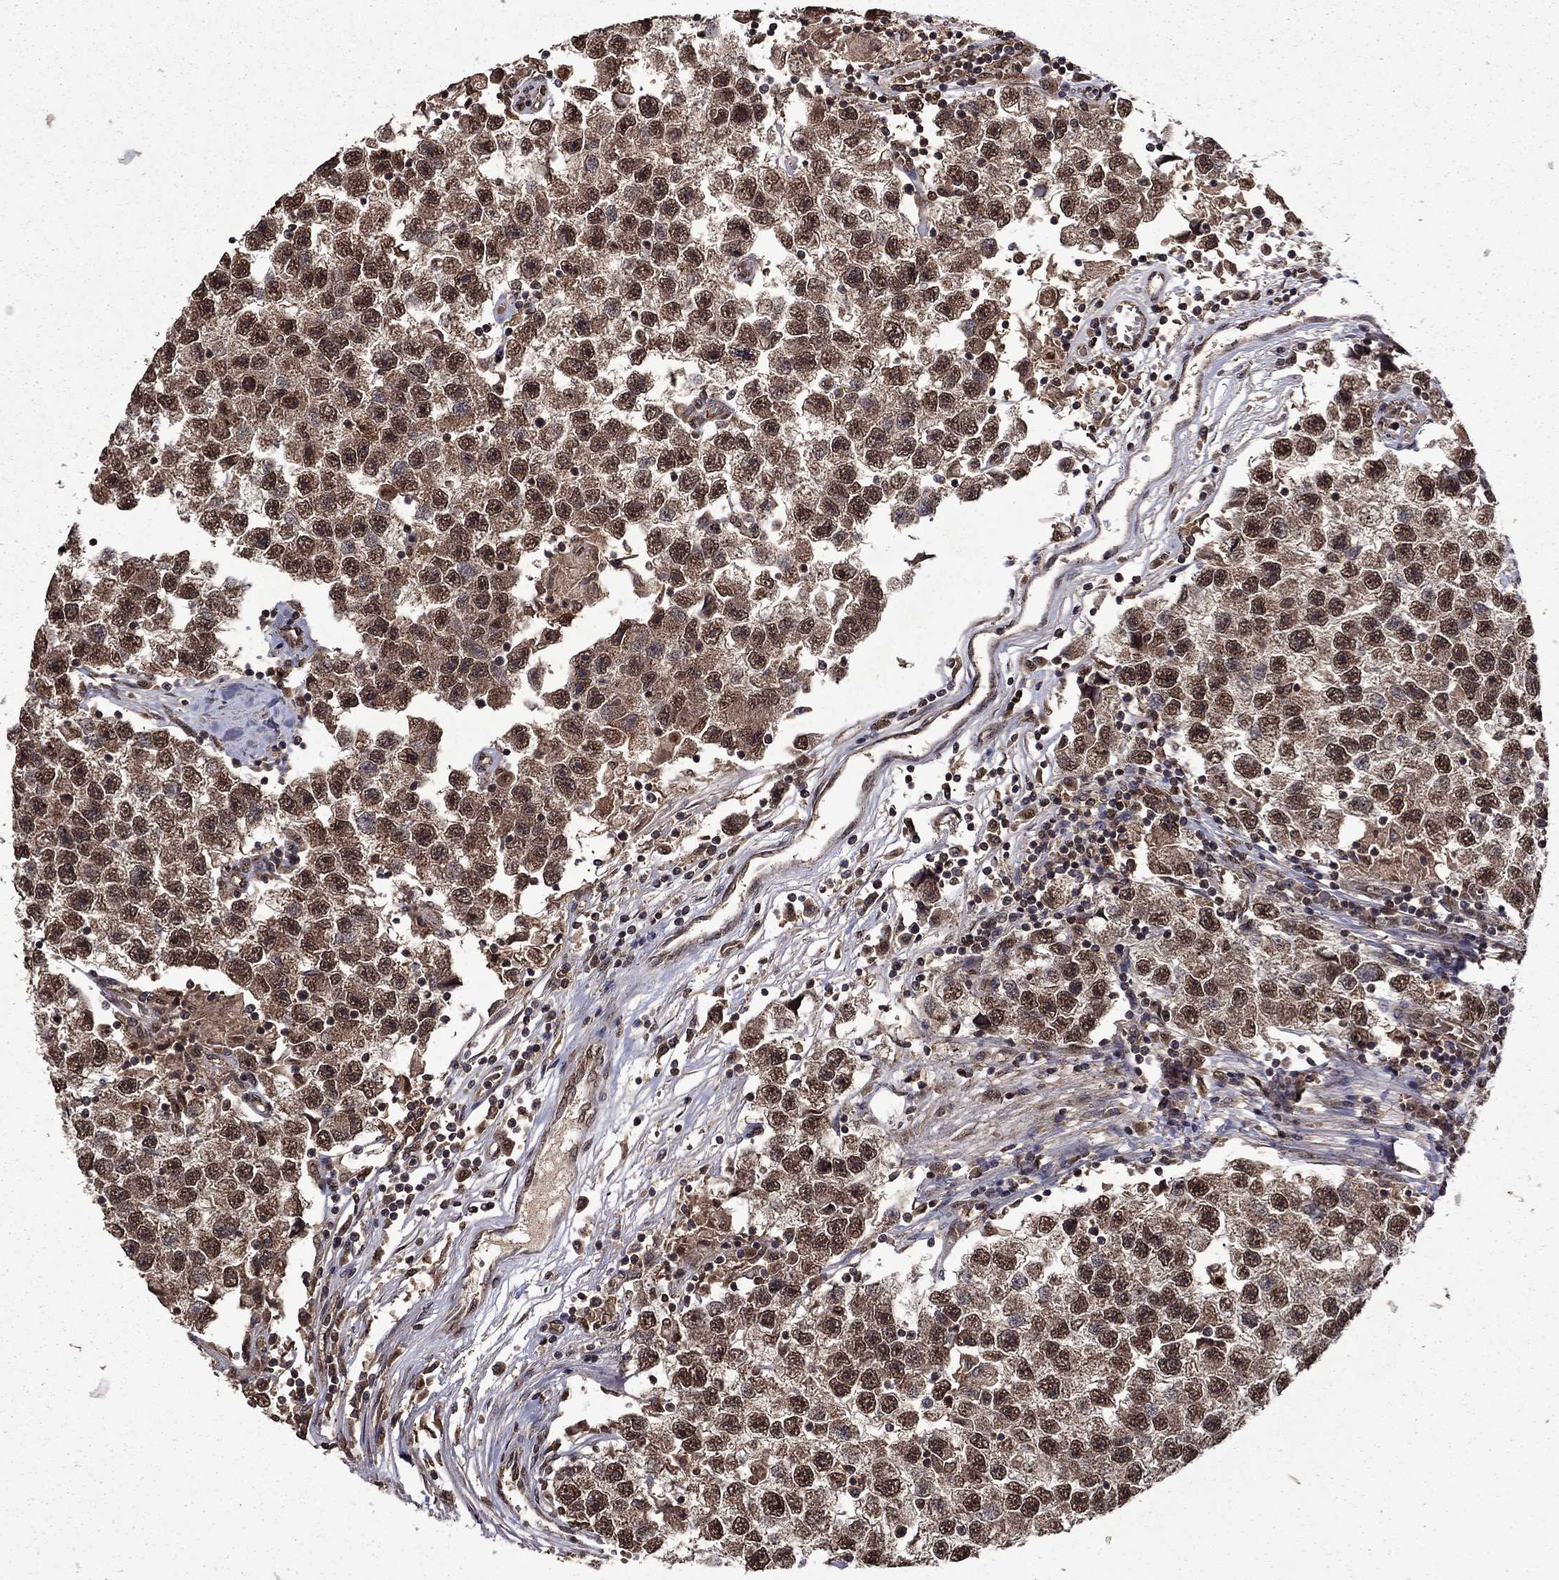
{"staining": {"intensity": "strong", "quantity": ">75%", "location": "cytoplasmic/membranous,nuclear"}, "tissue": "testis cancer", "cell_type": "Tumor cells", "image_type": "cancer", "snomed": [{"axis": "morphology", "description": "Seminoma, NOS"}, {"axis": "topography", "description": "Testis"}], "caption": "Immunohistochemical staining of testis cancer (seminoma) displays high levels of strong cytoplasmic/membranous and nuclear protein expression in approximately >75% of tumor cells.", "gene": "ITM2B", "patient": {"sex": "male", "age": 26}}